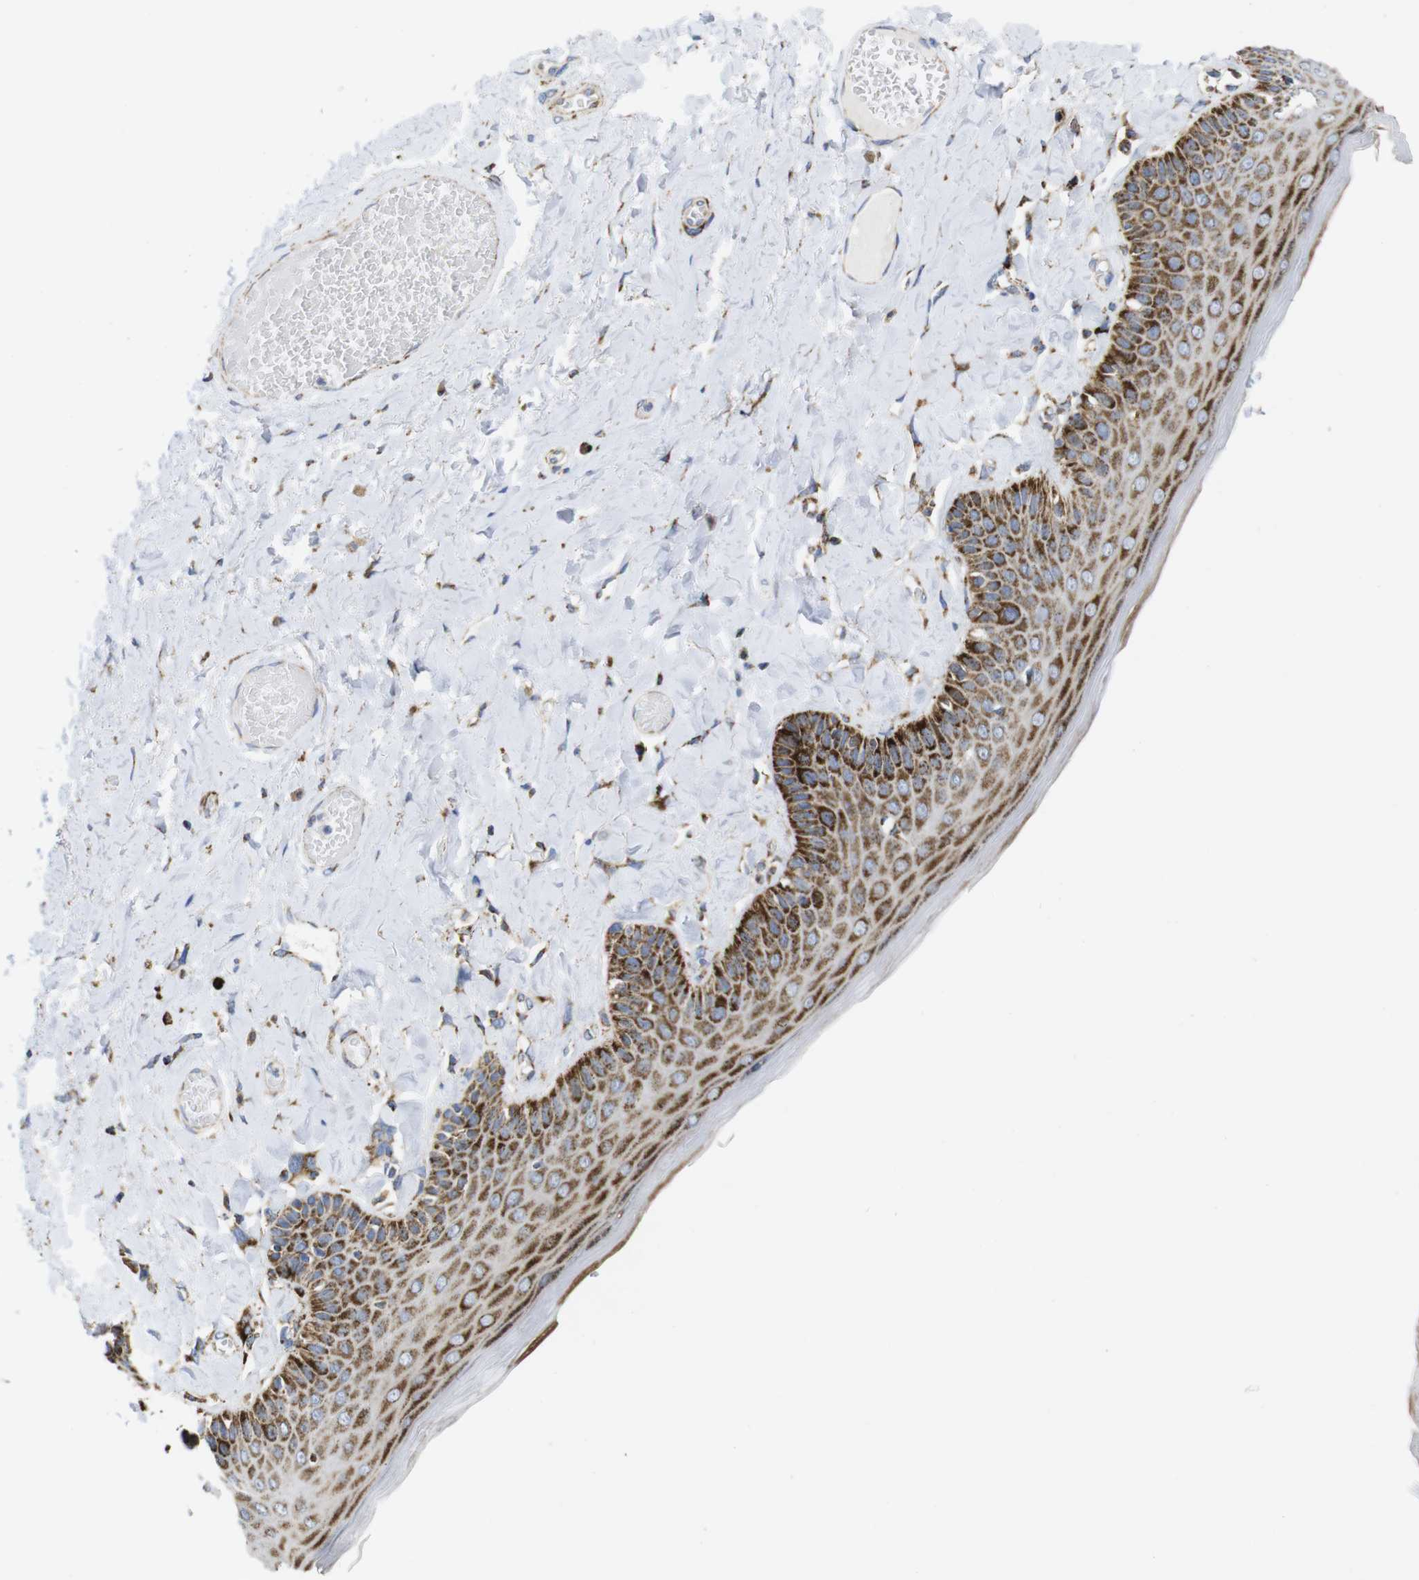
{"staining": {"intensity": "strong", "quantity": ">75%", "location": "cytoplasmic/membranous"}, "tissue": "skin", "cell_type": "Epidermal cells", "image_type": "normal", "snomed": [{"axis": "morphology", "description": "Normal tissue, NOS"}, {"axis": "topography", "description": "Anal"}], "caption": "Immunohistochemical staining of normal skin displays strong cytoplasmic/membranous protein positivity in about >75% of epidermal cells. (DAB = brown stain, brightfield microscopy at high magnification).", "gene": "TMEM192", "patient": {"sex": "male", "age": 69}}